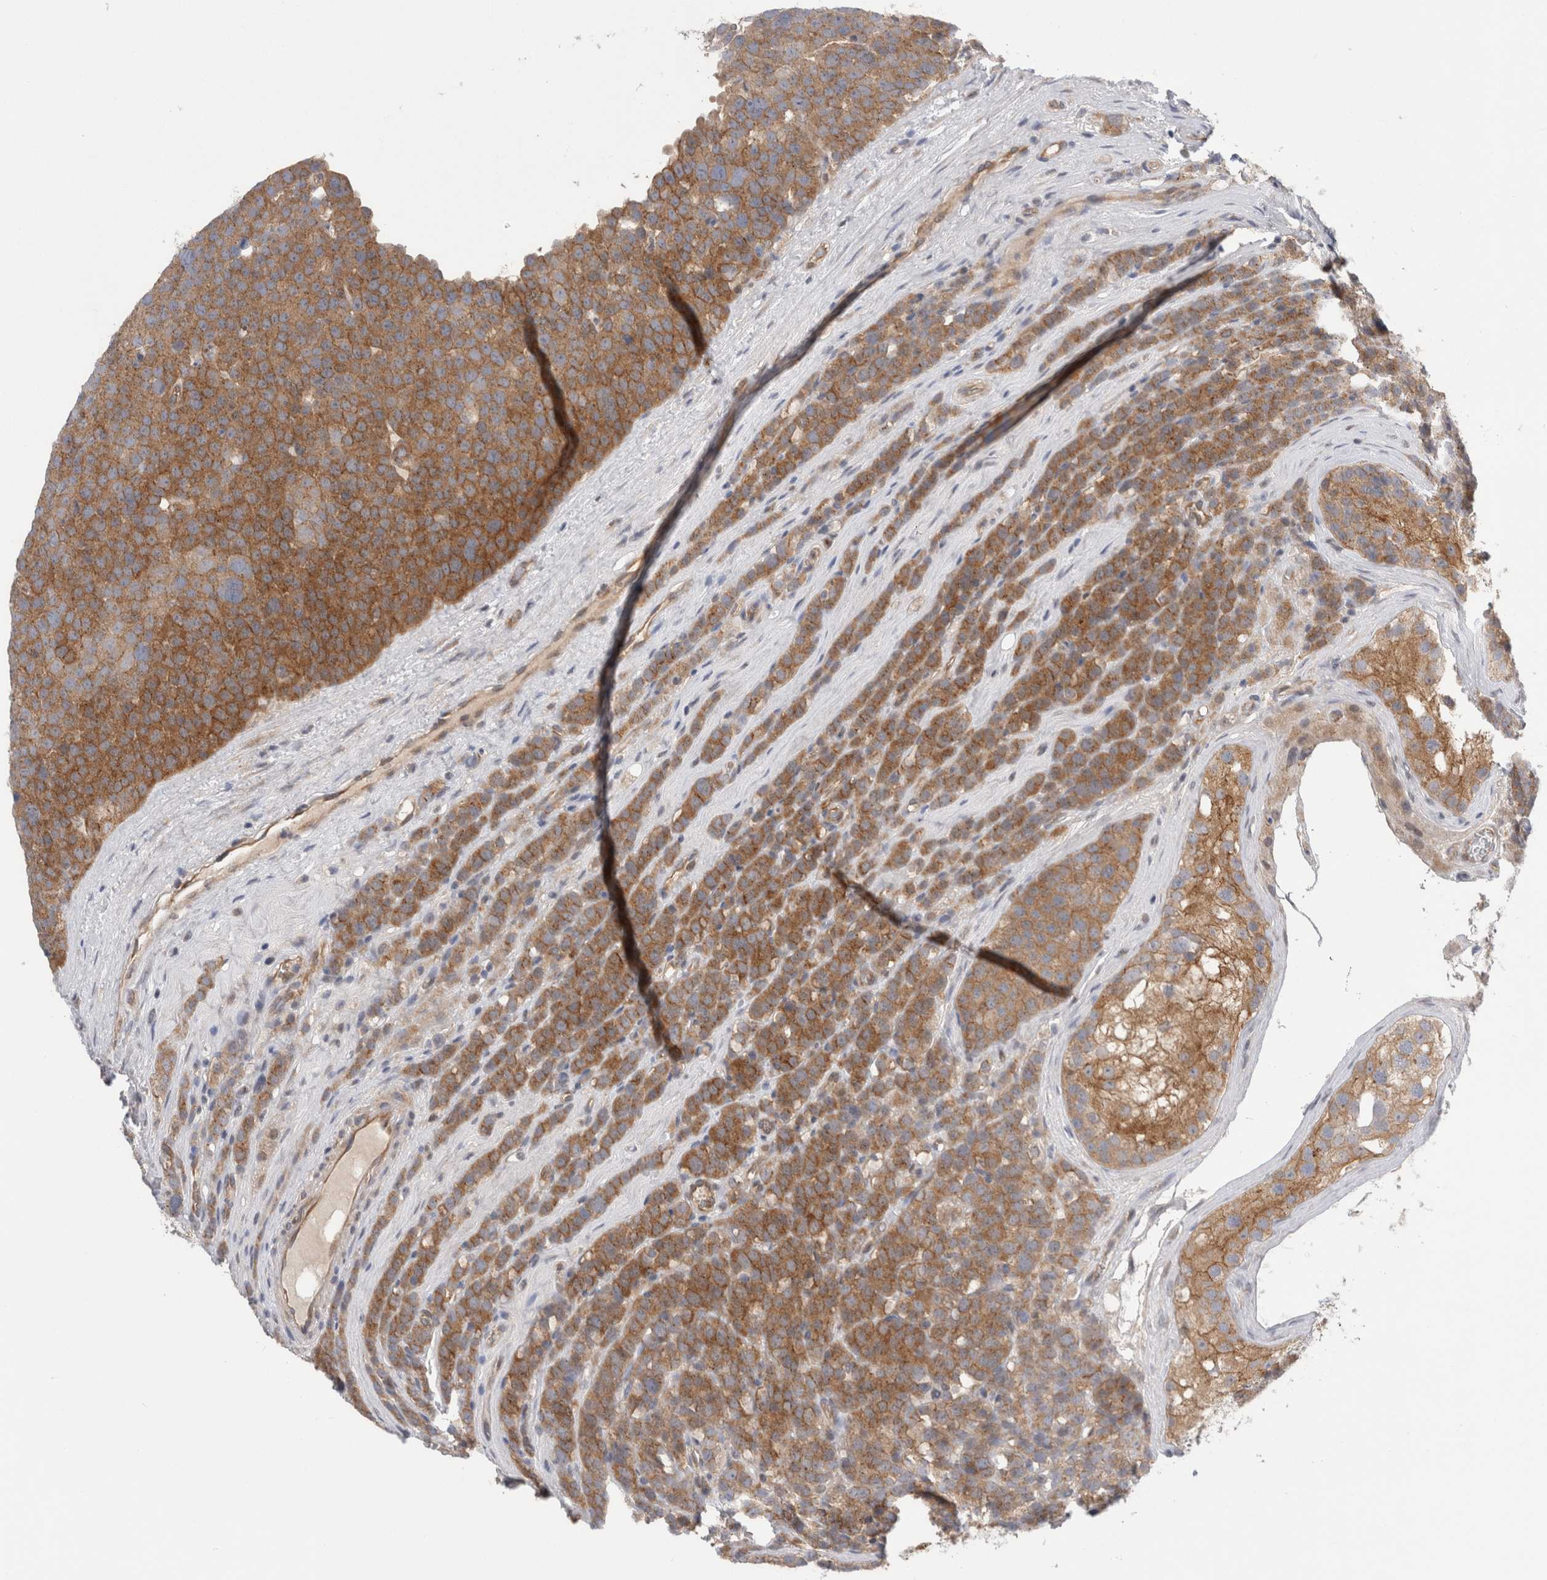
{"staining": {"intensity": "moderate", "quantity": ">75%", "location": "cytoplasmic/membranous"}, "tissue": "testis cancer", "cell_type": "Tumor cells", "image_type": "cancer", "snomed": [{"axis": "morphology", "description": "Seminoma, NOS"}, {"axis": "topography", "description": "Testis"}], "caption": "High-power microscopy captured an IHC photomicrograph of testis seminoma, revealing moderate cytoplasmic/membranous staining in approximately >75% of tumor cells.", "gene": "TAFA5", "patient": {"sex": "male", "age": 71}}